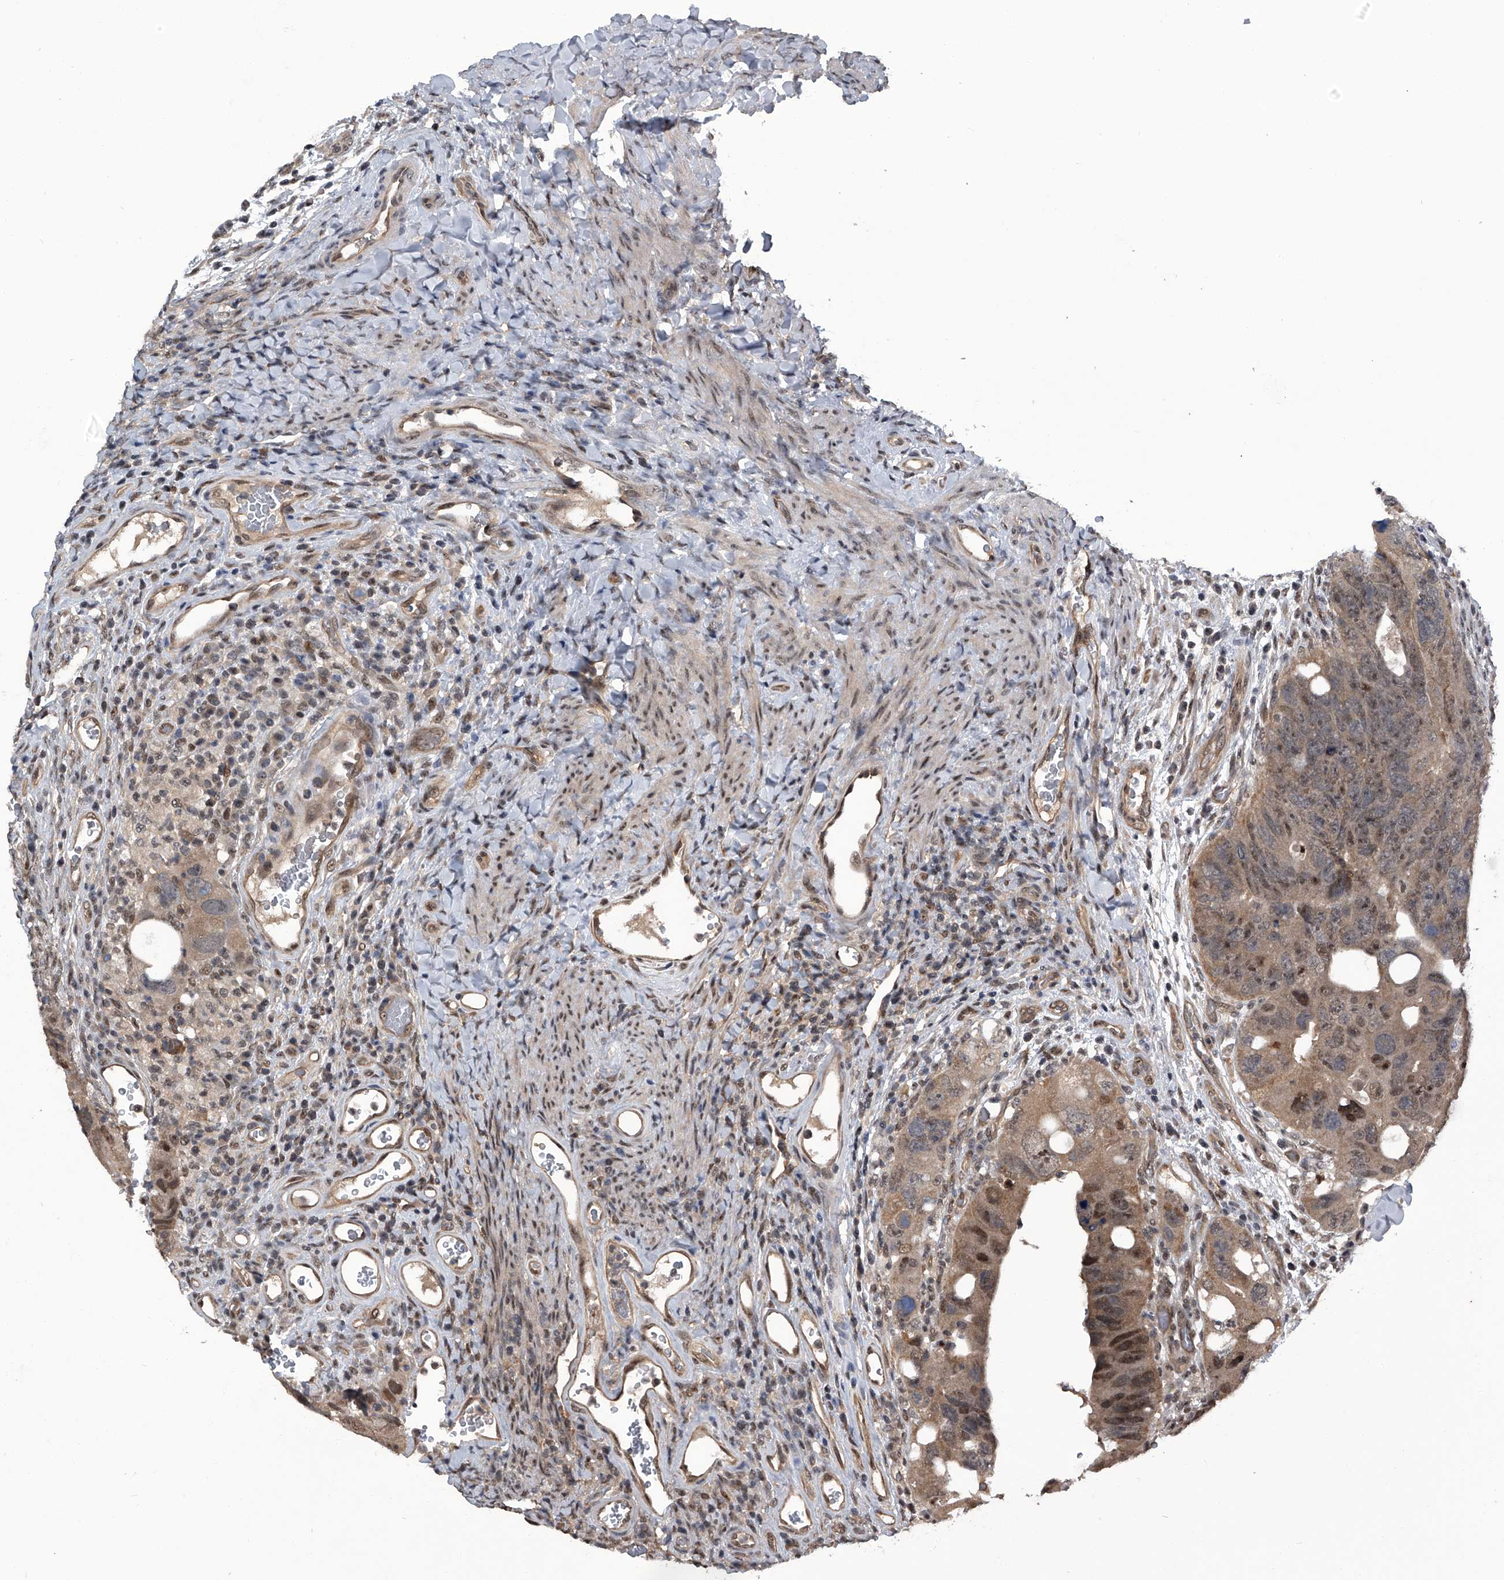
{"staining": {"intensity": "weak", "quantity": ">75%", "location": "cytoplasmic/membranous,nuclear"}, "tissue": "colorectal cancer", "cell_type": "Tumor cells", "image_type": "cancer", "snomed": [{"axis": "morphology", "description": "Adenocarcinoma, NOS"}, {"axis": "topography", "description": "Rectum"}], "caption": "High-power microscopy captured an immunohistochemistry (IHC) micrograph of adenocarcinoma (colorectal), revealing weak cytoplasmic/membranous and nuclear staining in approximately >75% of tumor cells. (DAB (3,3'-diaminobenzidine) IHC with brightfield microscopy, high magnification).", "gene": "SLC12A8", "patient": {"sex": "male", "age": 59}}